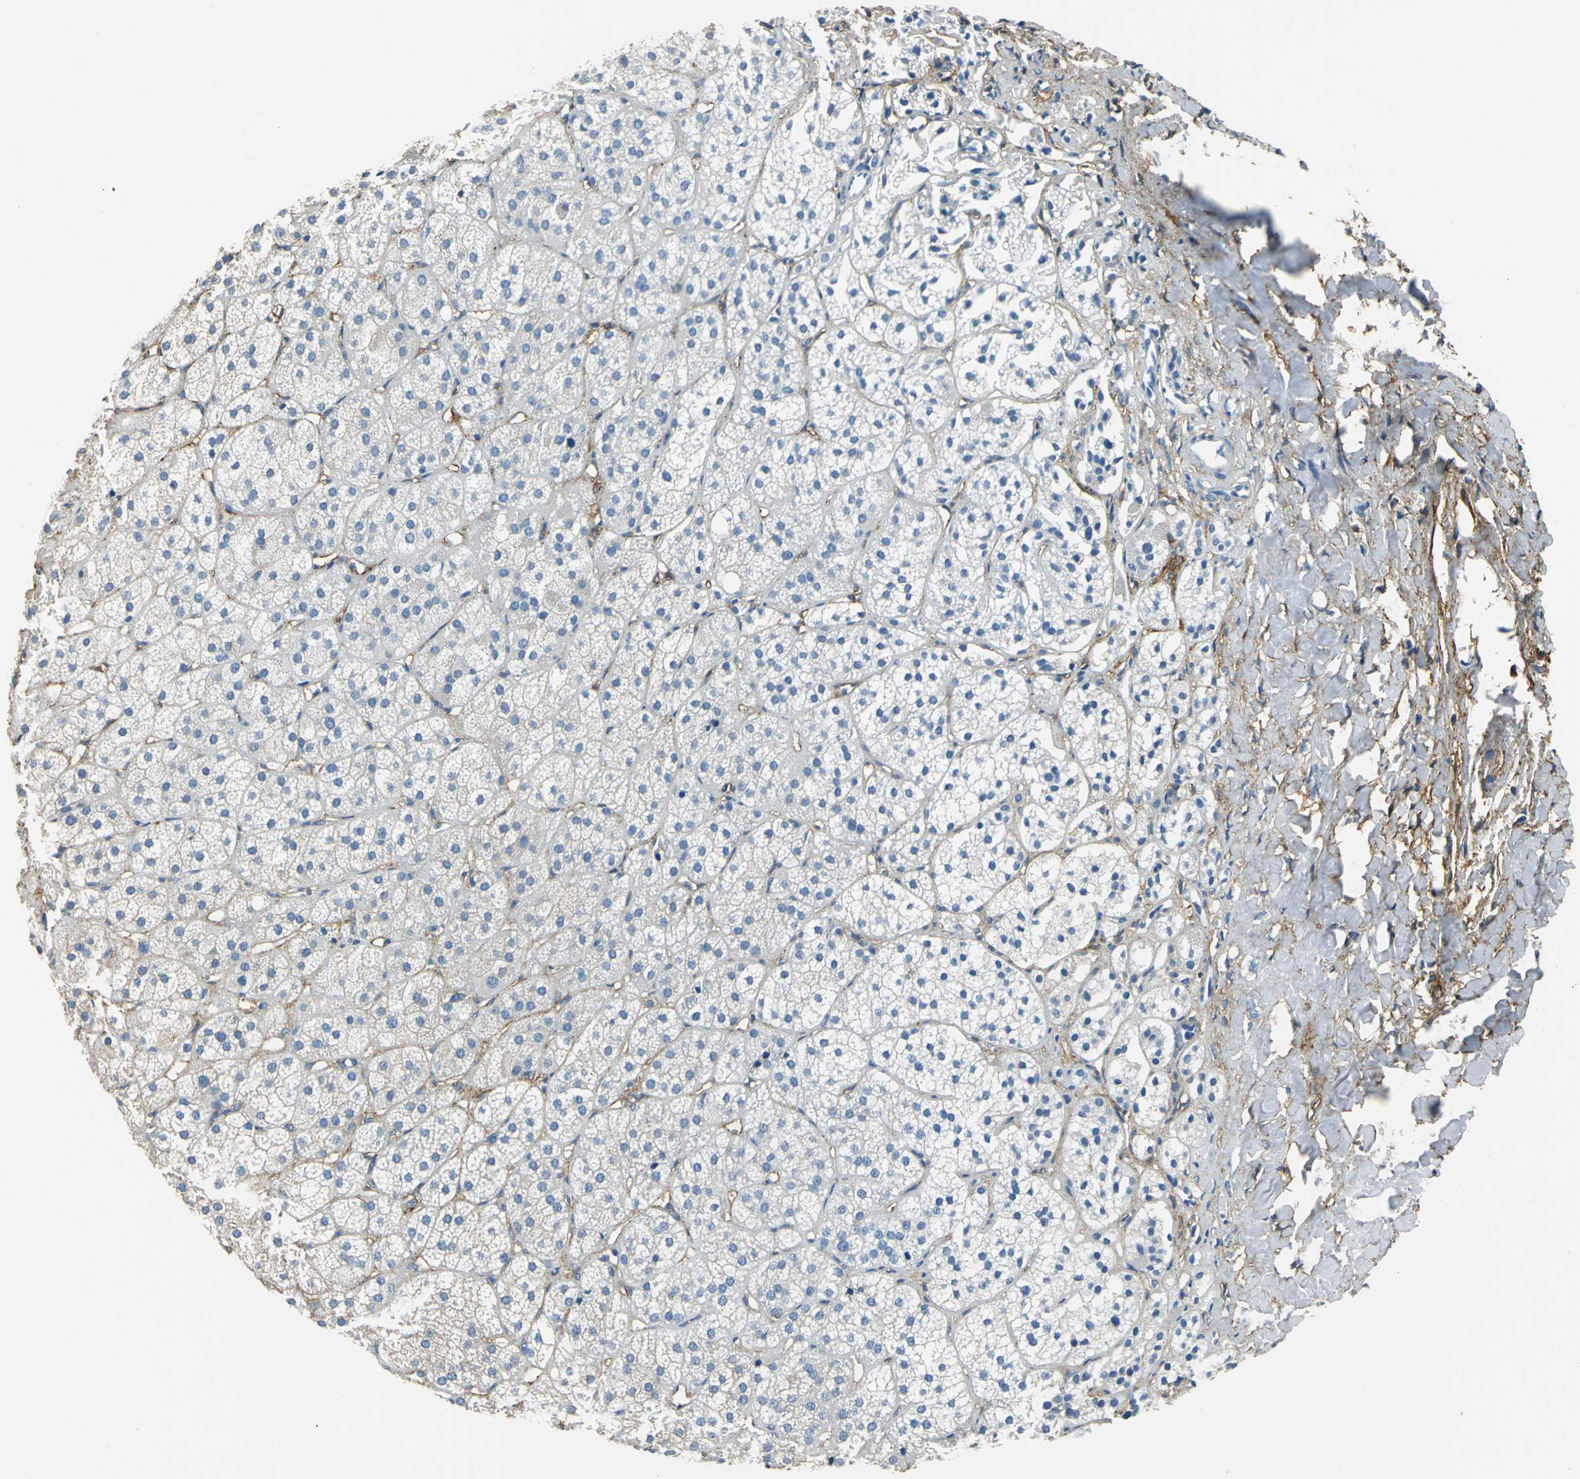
{"staining": {"intensity": "moderate", "quantity": "<25%", "location": "cytoplasmic/membranous"}, "tissue": "adrenal gland", "cell_type": "Glandular cells", "image_type": "normal", "snomed": [{"axis": "morphology", "description": "Normal tissue, NOS"}, {"axis": "topography", "description": "Adrenal gland"}], "caption": "Immunohistochemical staining of benign adrenal gland demonstrates low levels of moderate cytoplasmic/membranous expression in about <25% of glandular cells. Nuclei are stained in blue.", "gene": "AKAP12", "patient": {"sex": "female", "age": 71}}